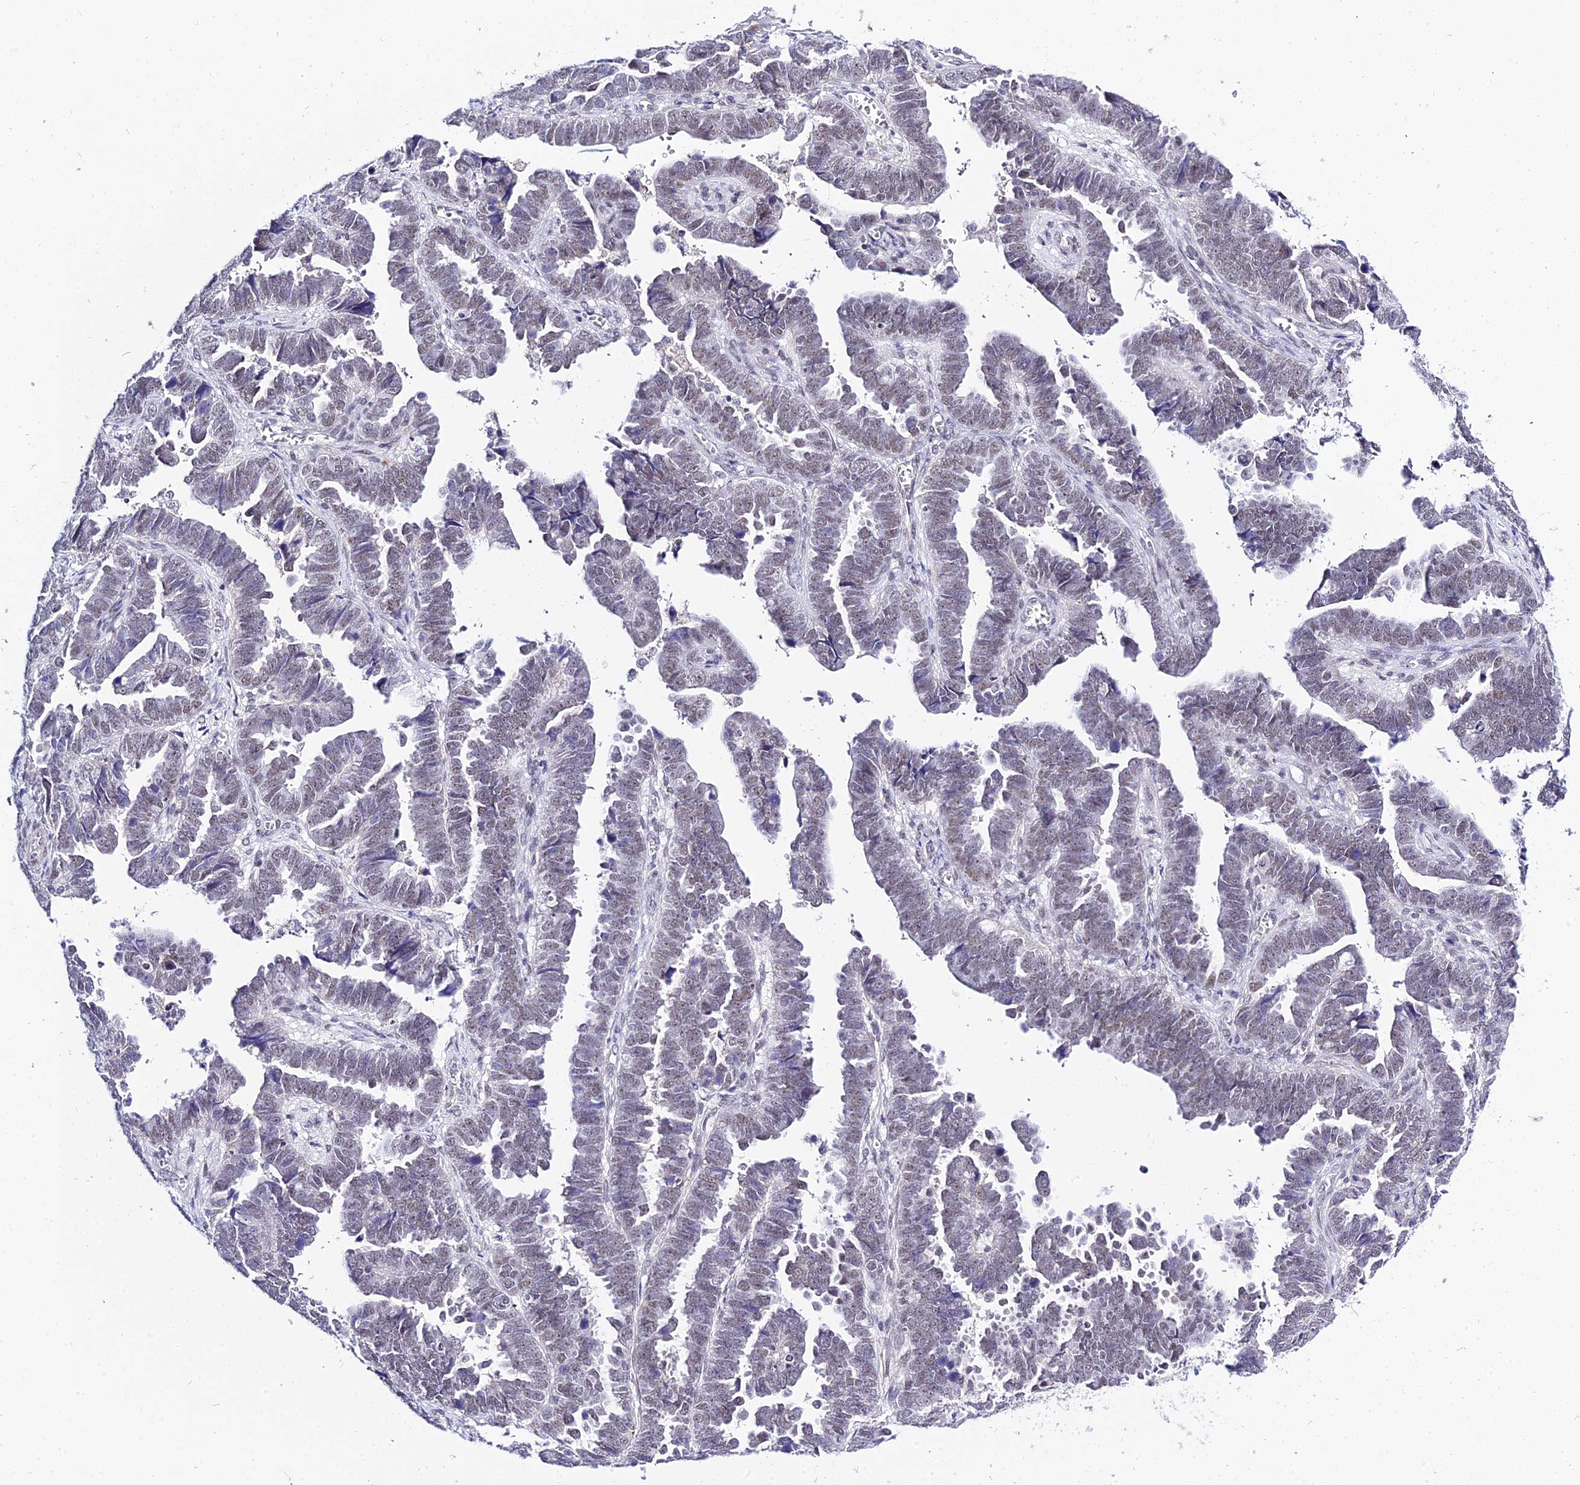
{"staining": {"intensity": "weak", "quantity": "25%-75%", "location": "nuclear"}, "tissue": "endometrial cancer", "cell_type": "Tumor cells", "image_type": "cancer", "snomed": [{"axis": "morphology", "description": "Adenocarcinoma, NOS"}, {"axis": "topography", "description": "Endometrium"}], "caption": "High-magnification brightfield microscopy of endometrial adenocarcinoma stained with DAB (brown) and counterstained with hematoxylin (blue). tumor cells exhibit weak nuclear positivity is present in about25%-75% of cells.", "gene": "ZNF628", "patient": {"sex": "female", "age": 75}}